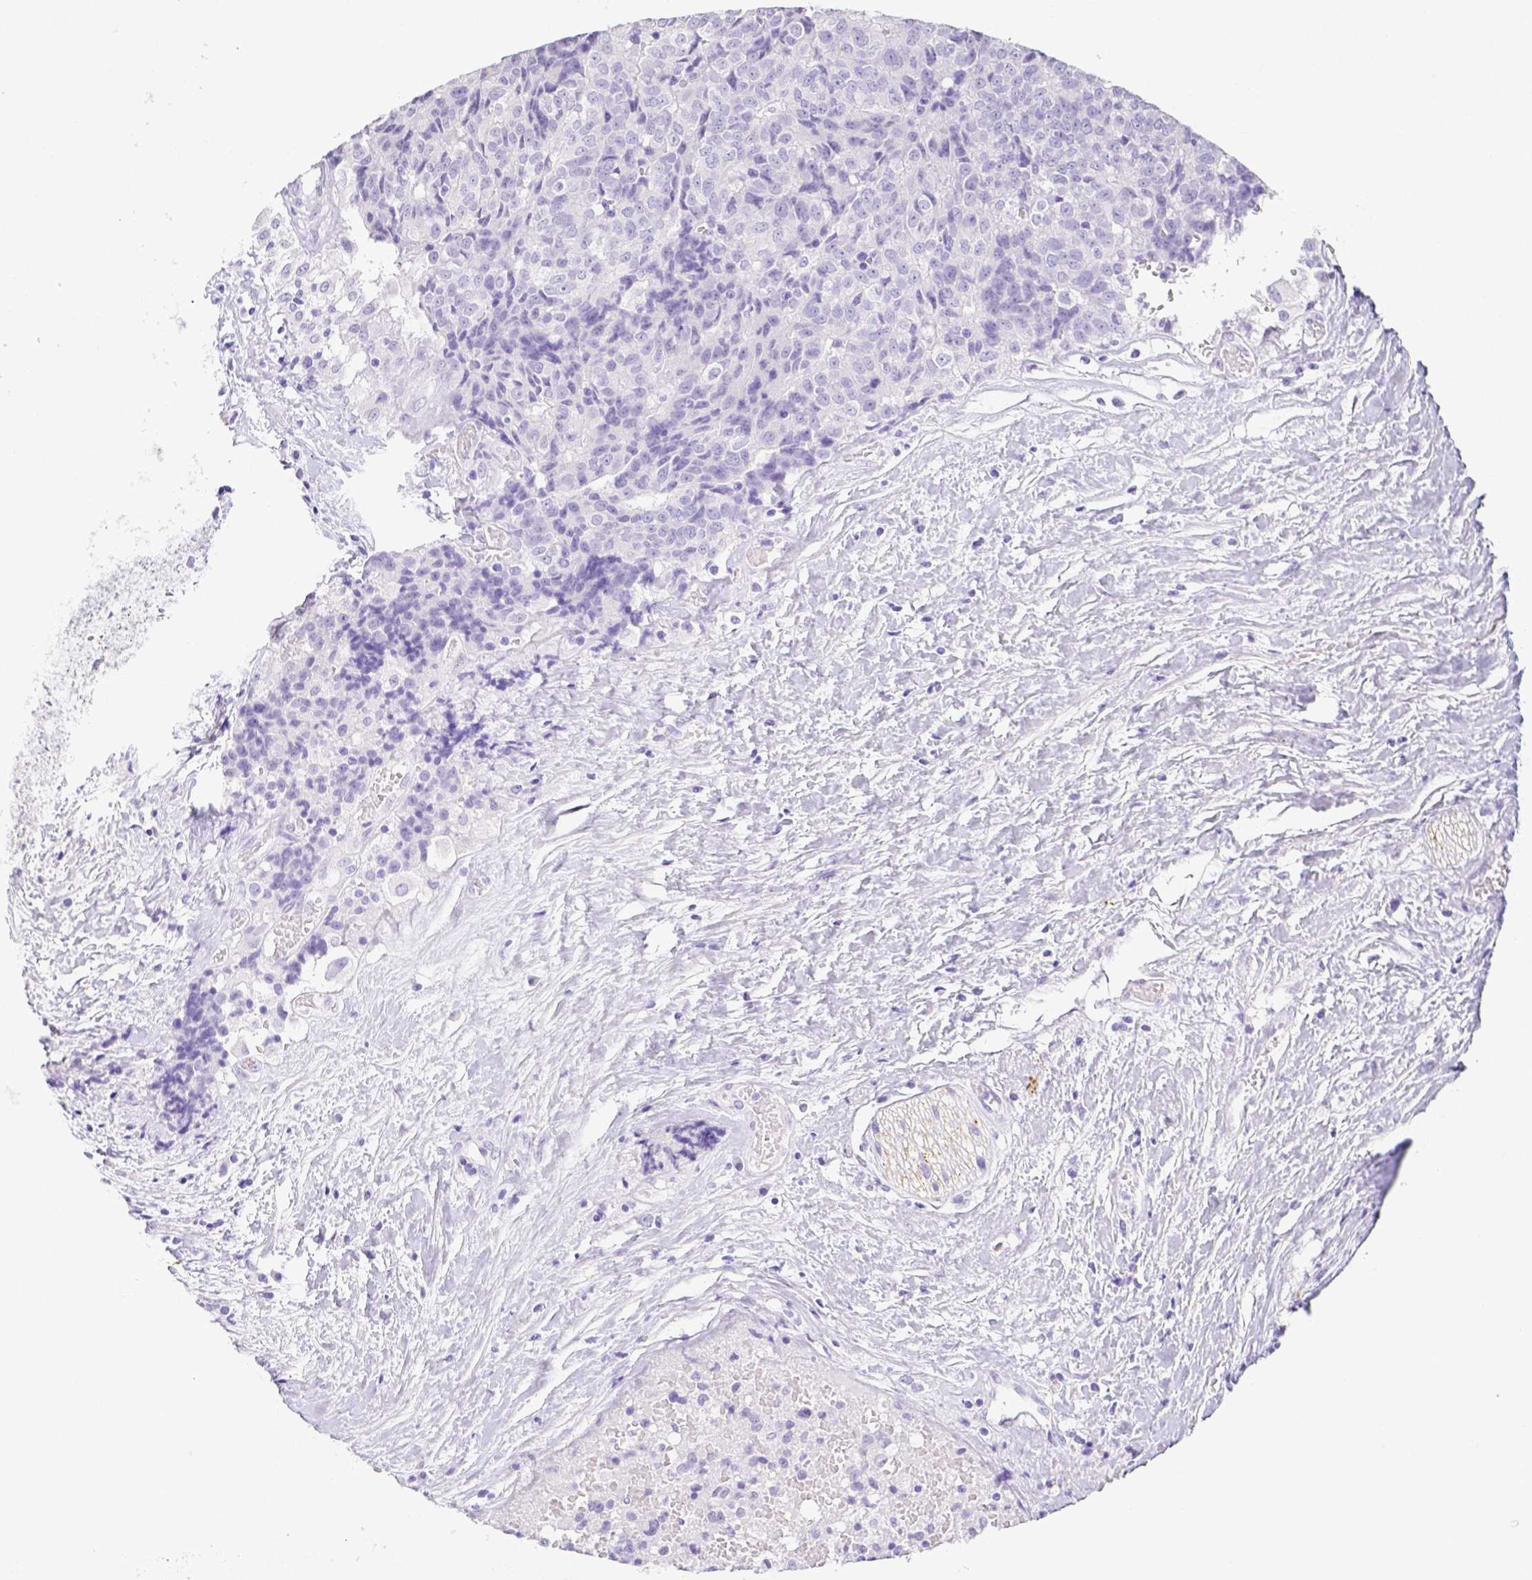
{"staining": {"intensity": "negative", "quantity": "none", "location": "none"}, "tissue": "prostate cancer", "cell_type": "Tumor cells", "image_type": "cancer", "snomed": [{"axis": "morphology", "description": "Adenocarcinoma, High grade"}, {"axis": "topography", "description": "Prostate and seminal vesicle, NOS"}], "caption": "IHC micrograph of high-grade adenocarcinoma (prostate) stained for a protein (brown), which displays no expression in tumor cells.", "gene": "ARHGAP36", "patient": {"sex": "male", "age": 60}}